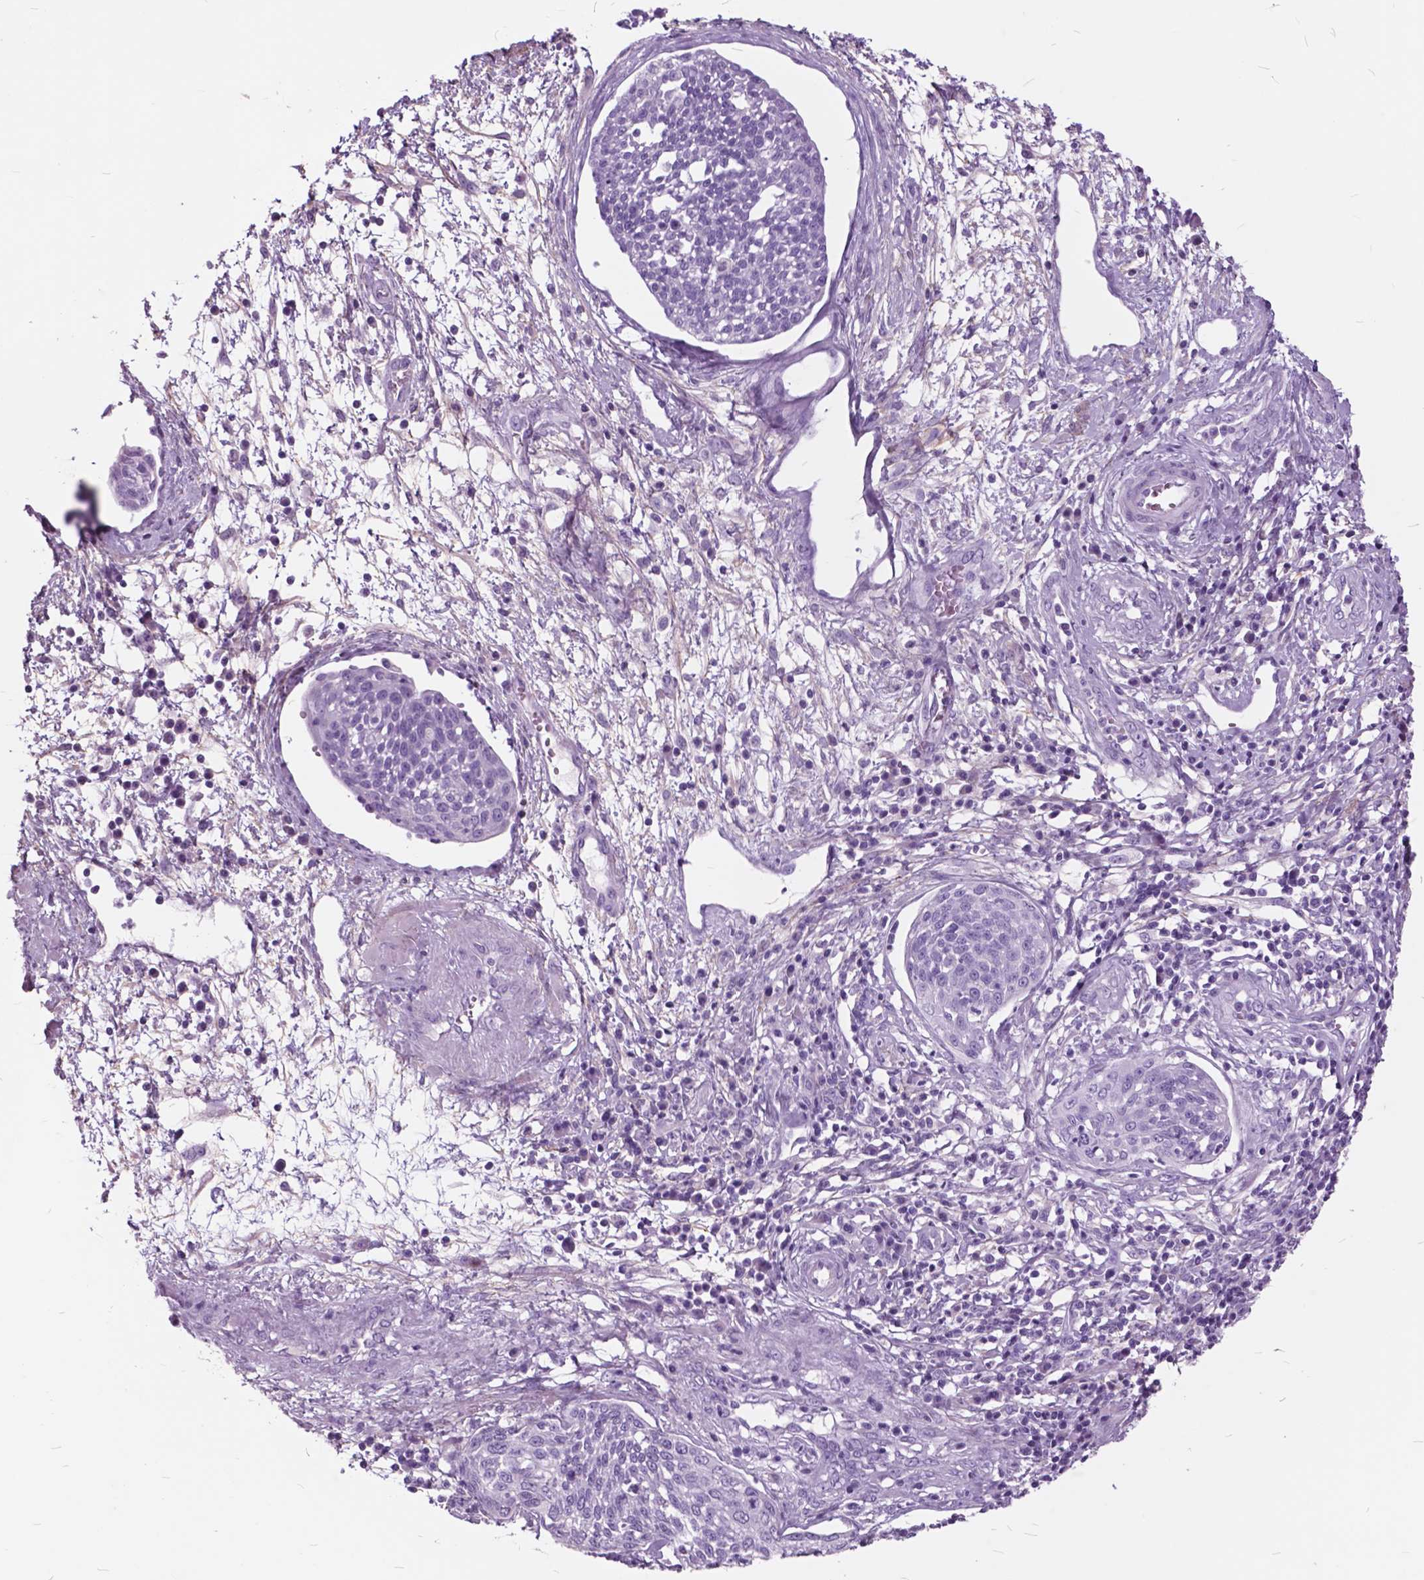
{"staining": {"intensity": "negative", "quantity": "none", "location": "none"}, "tissue": "cervical cancer", "cell_type": "Tumor cells", "image_type": "cancer", "snomed": [{"axis": "morphology", "description": "Squamous cell carcinoma, NOS"}, {"axis": "topography", "description": "Cervix"}], "caption": "Cervical cancer was stained to show a protein in brown. There is no significant positivity in tumor cells. (Immunohistochemistry, brightfield microscopy, high magnification).", "gene": "GDF9", "patient": {"sex": "female", "age": 34}}